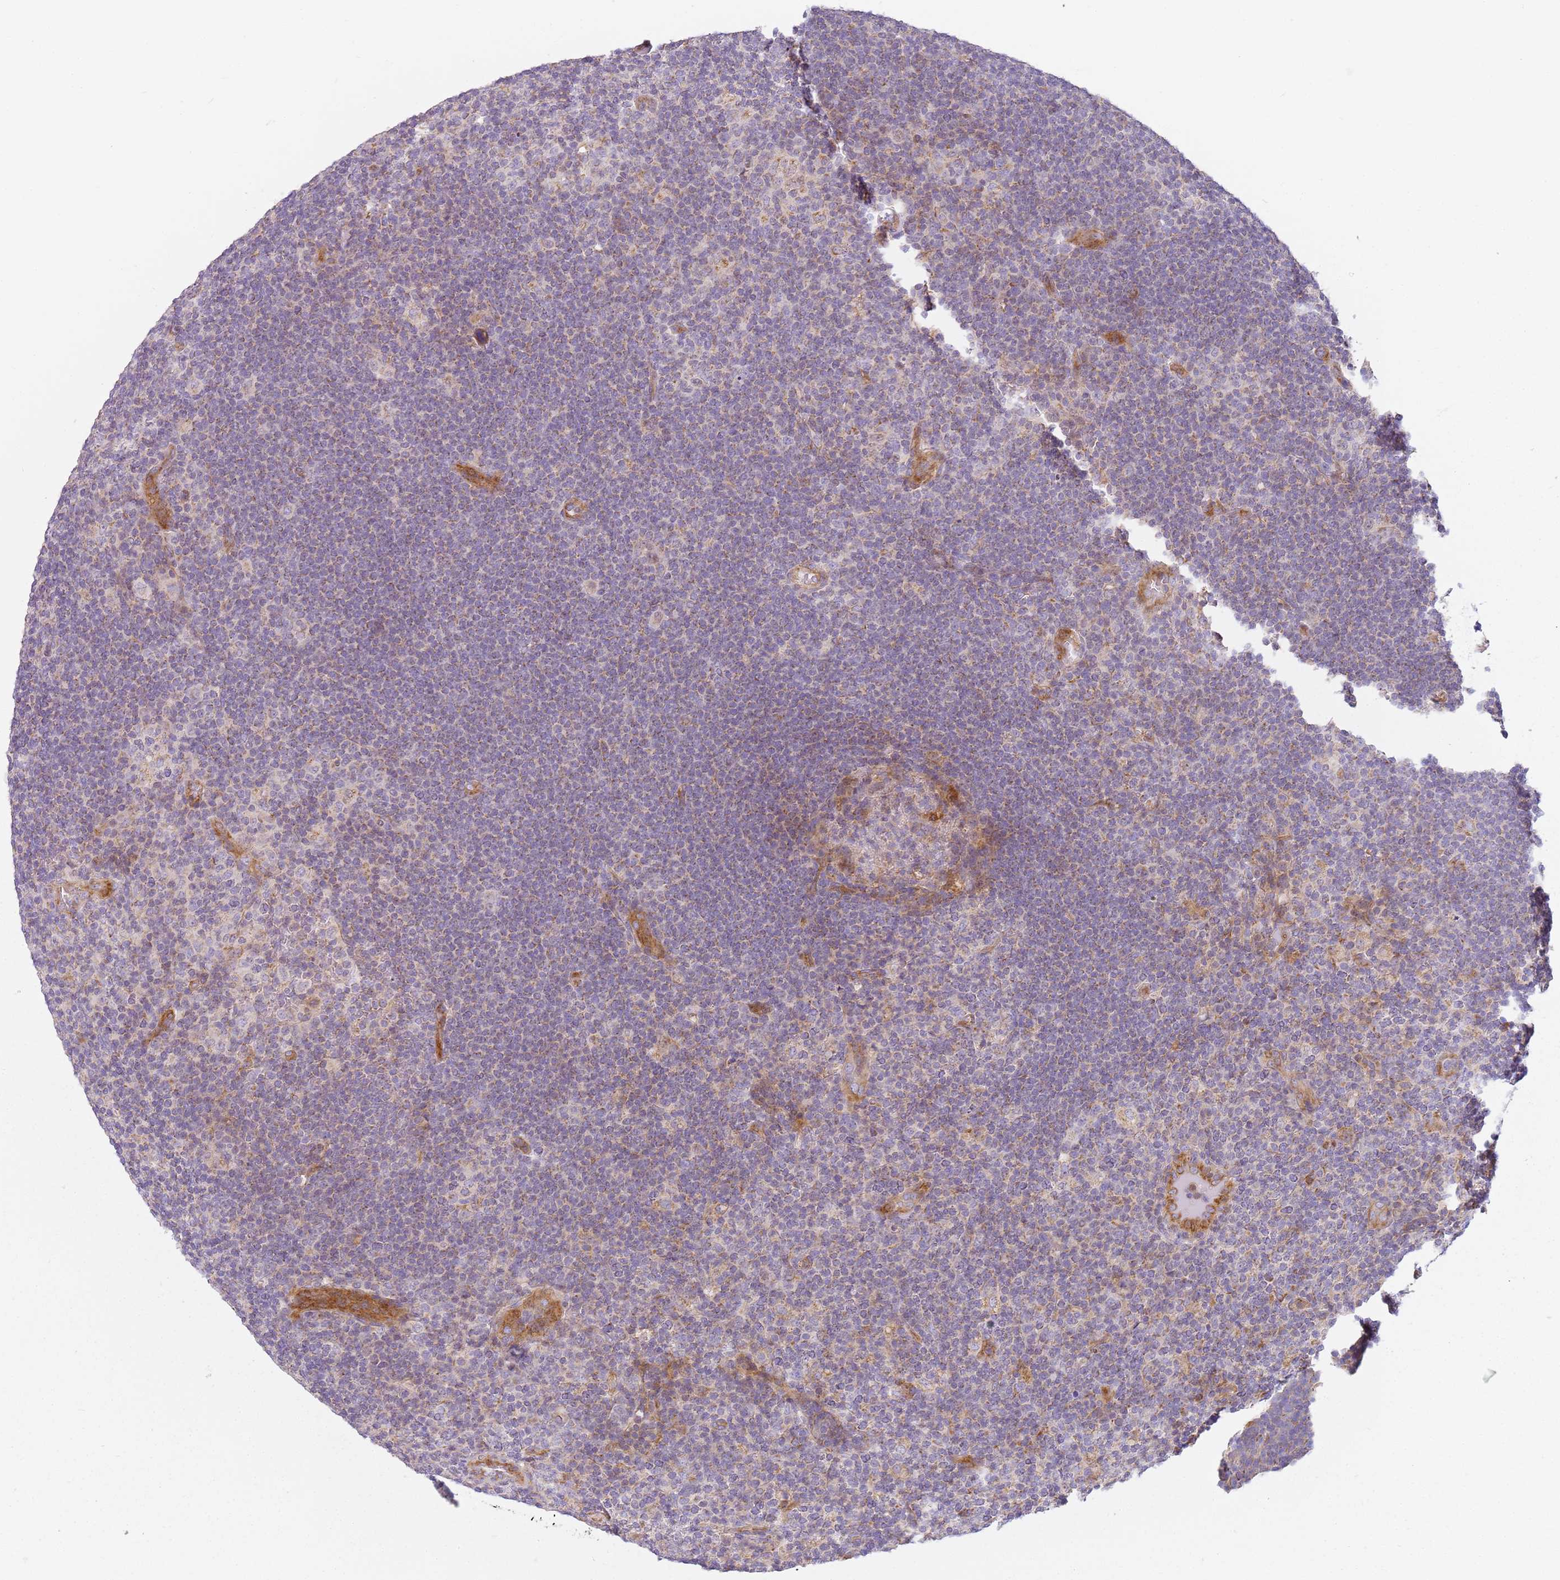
{"staining": {"intensity": "negative", "quantity": "none", "location": "none"}, "tissue": "lymphoma", "cell_type": "Tumor cells", "image_type": "cancer", "snomed": [{"axis": "morphology", "description": "Hodgkin's disease, NOS"}, {"axis": "topography", "description": "Lymph node"}], "caption": "This is an IHC photomicrograph of human lymphoma. There is no positivity in tumor cells.", "gene": "TMEM200C", "patient": {"sex": "female", "age": 57}}